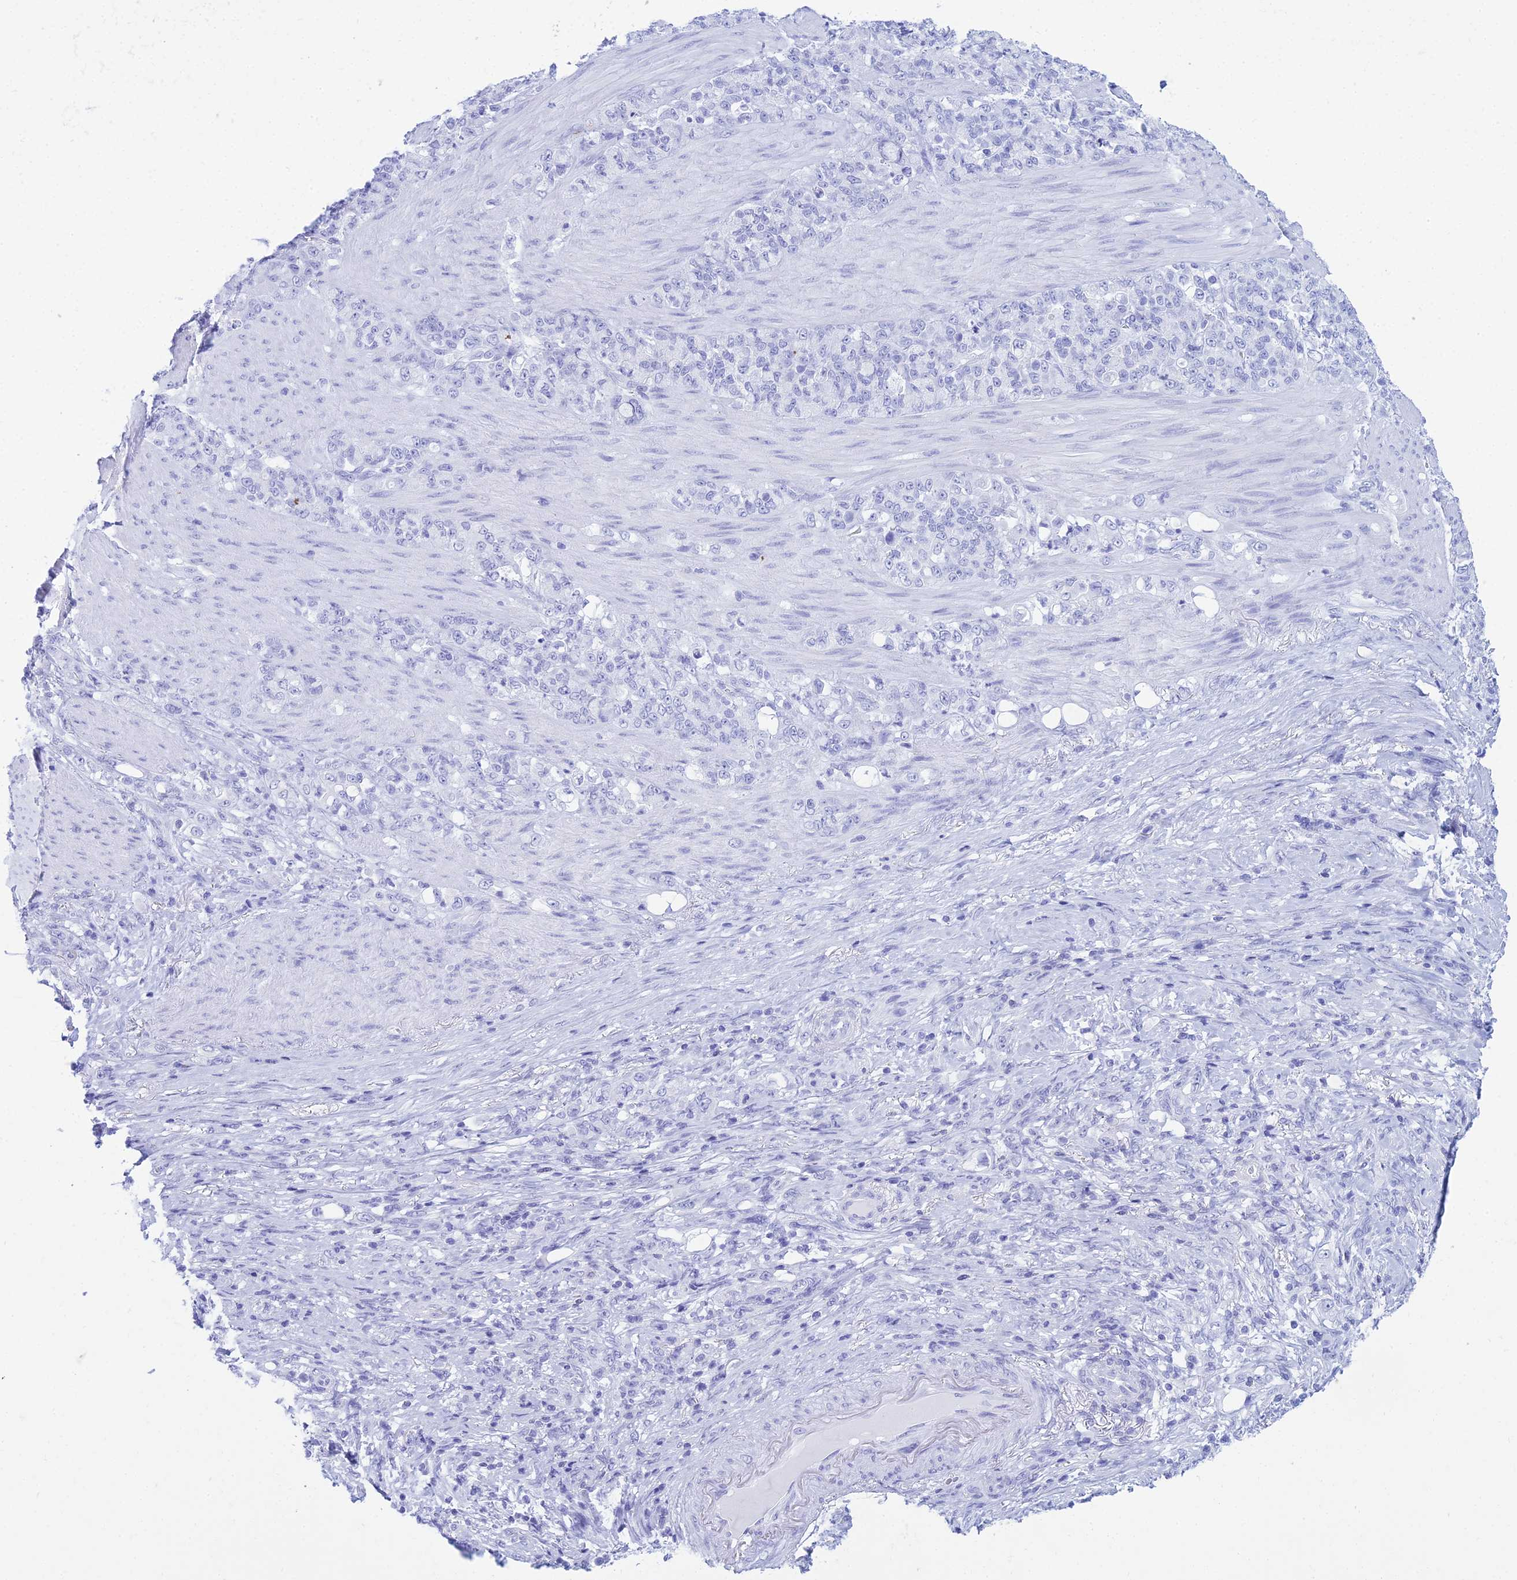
{"staining": {"intensity": "negative", "quantity": "none", "location": "none"}, "tissue": "stomach cancer", "cell_type": "Tumor cells", "image_type": "cancer", "snomed": [{"axis": "morphology", "description": "Adenocarcinoma, NOS"}, {"axis": "topography", "description": "Stomach"}], "caption": "Stomach adenocarcinoma stained for a protein using IHC displays no staining tumor cells.", "gene": "PATE4", "patient": {"sex": "female", "age": 79}}